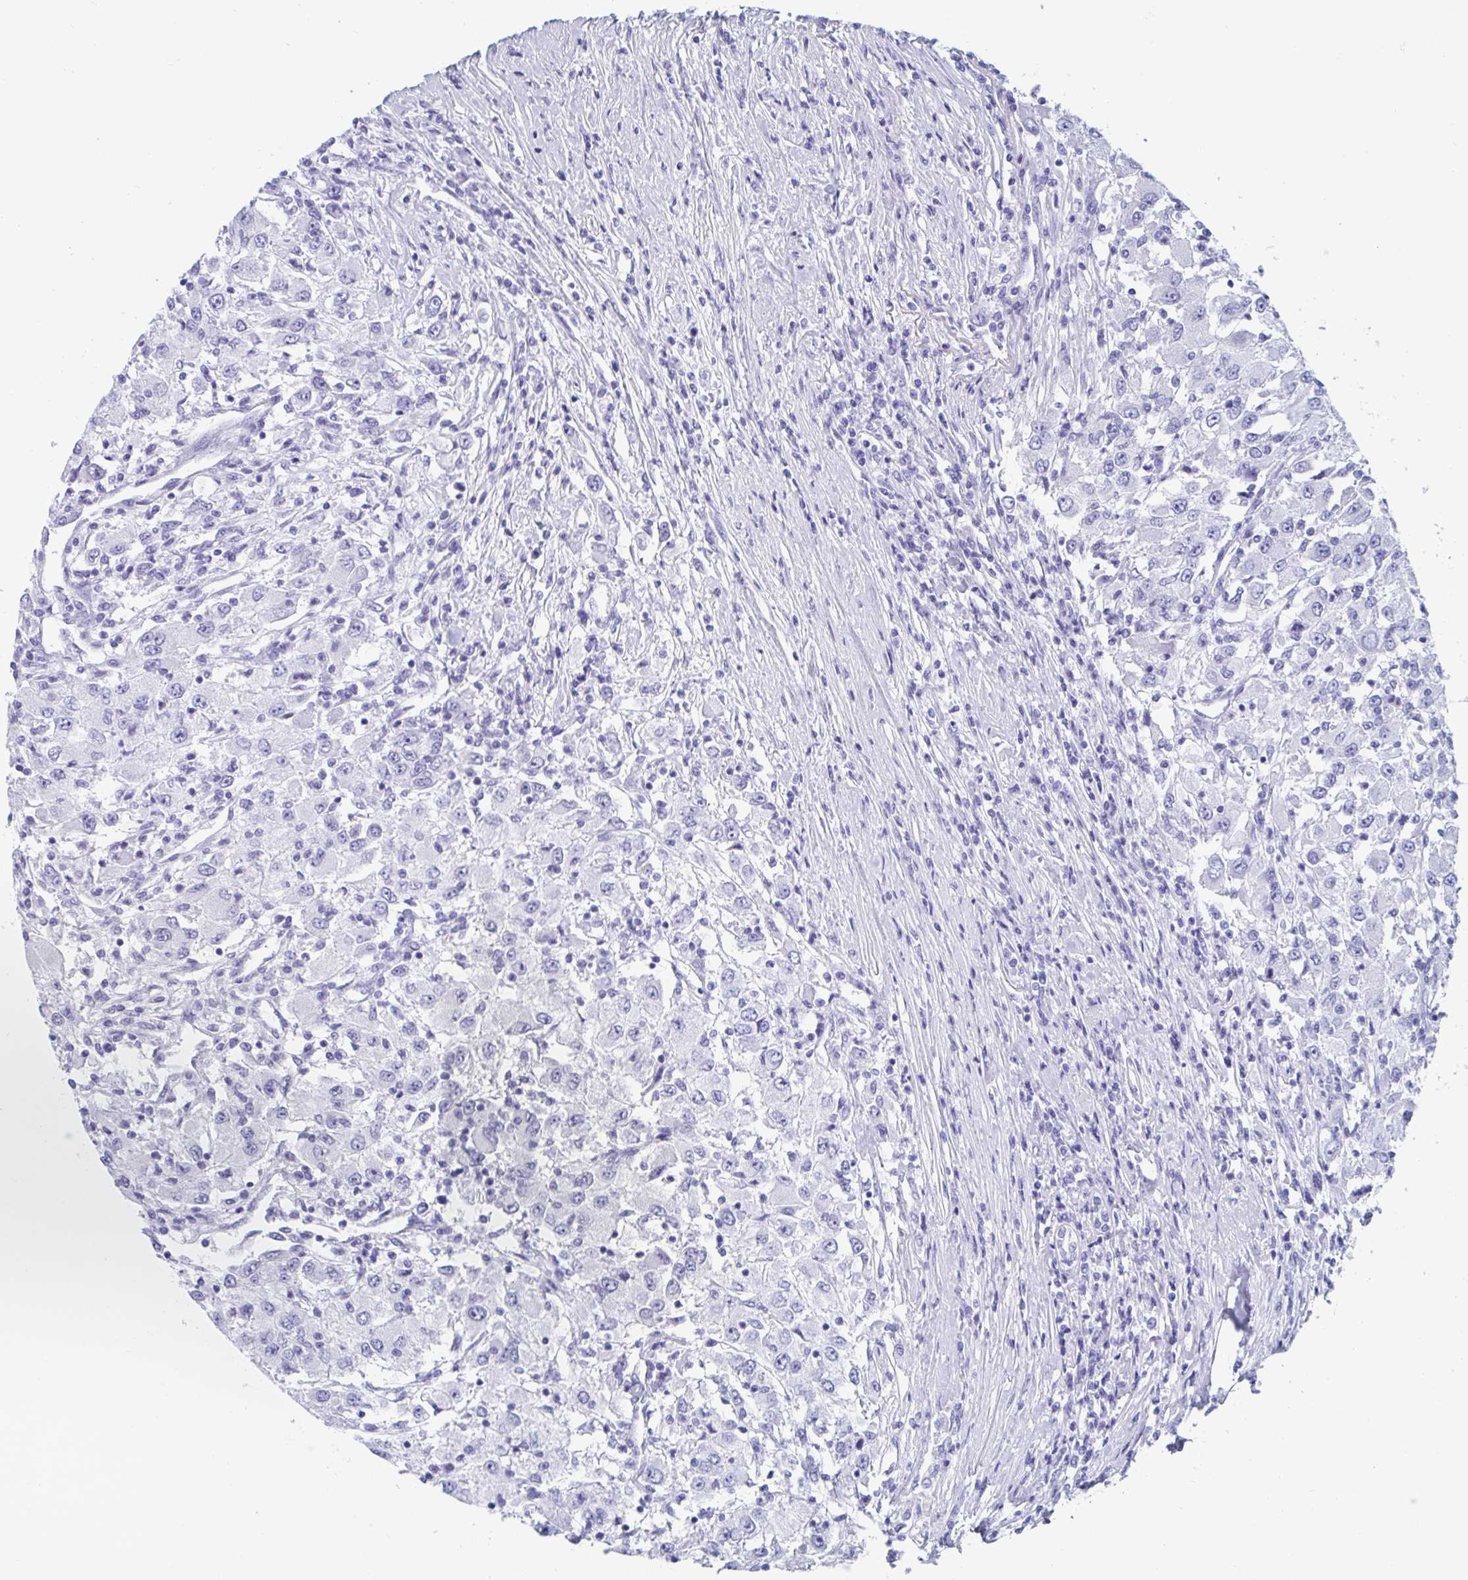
{"staining": {"intensity": "negative", "quantity": "none", "location": "none"}, "tissue": "renal cancer", "cell_type": "Tumor cells", "image_type": "cancer", "snomed": [{"axis": "morphology", "description": "Adenocarcinoma, NOS"}, {"axis": "topography", "description": "Kidney"}], "caption": "Human adenocarcinoma (renal) stained for a protein using immunohistochemistry reveals no expression in tumor cells.", "gene": "GKN2", "patient": {"sex": "female", "age": 67}}